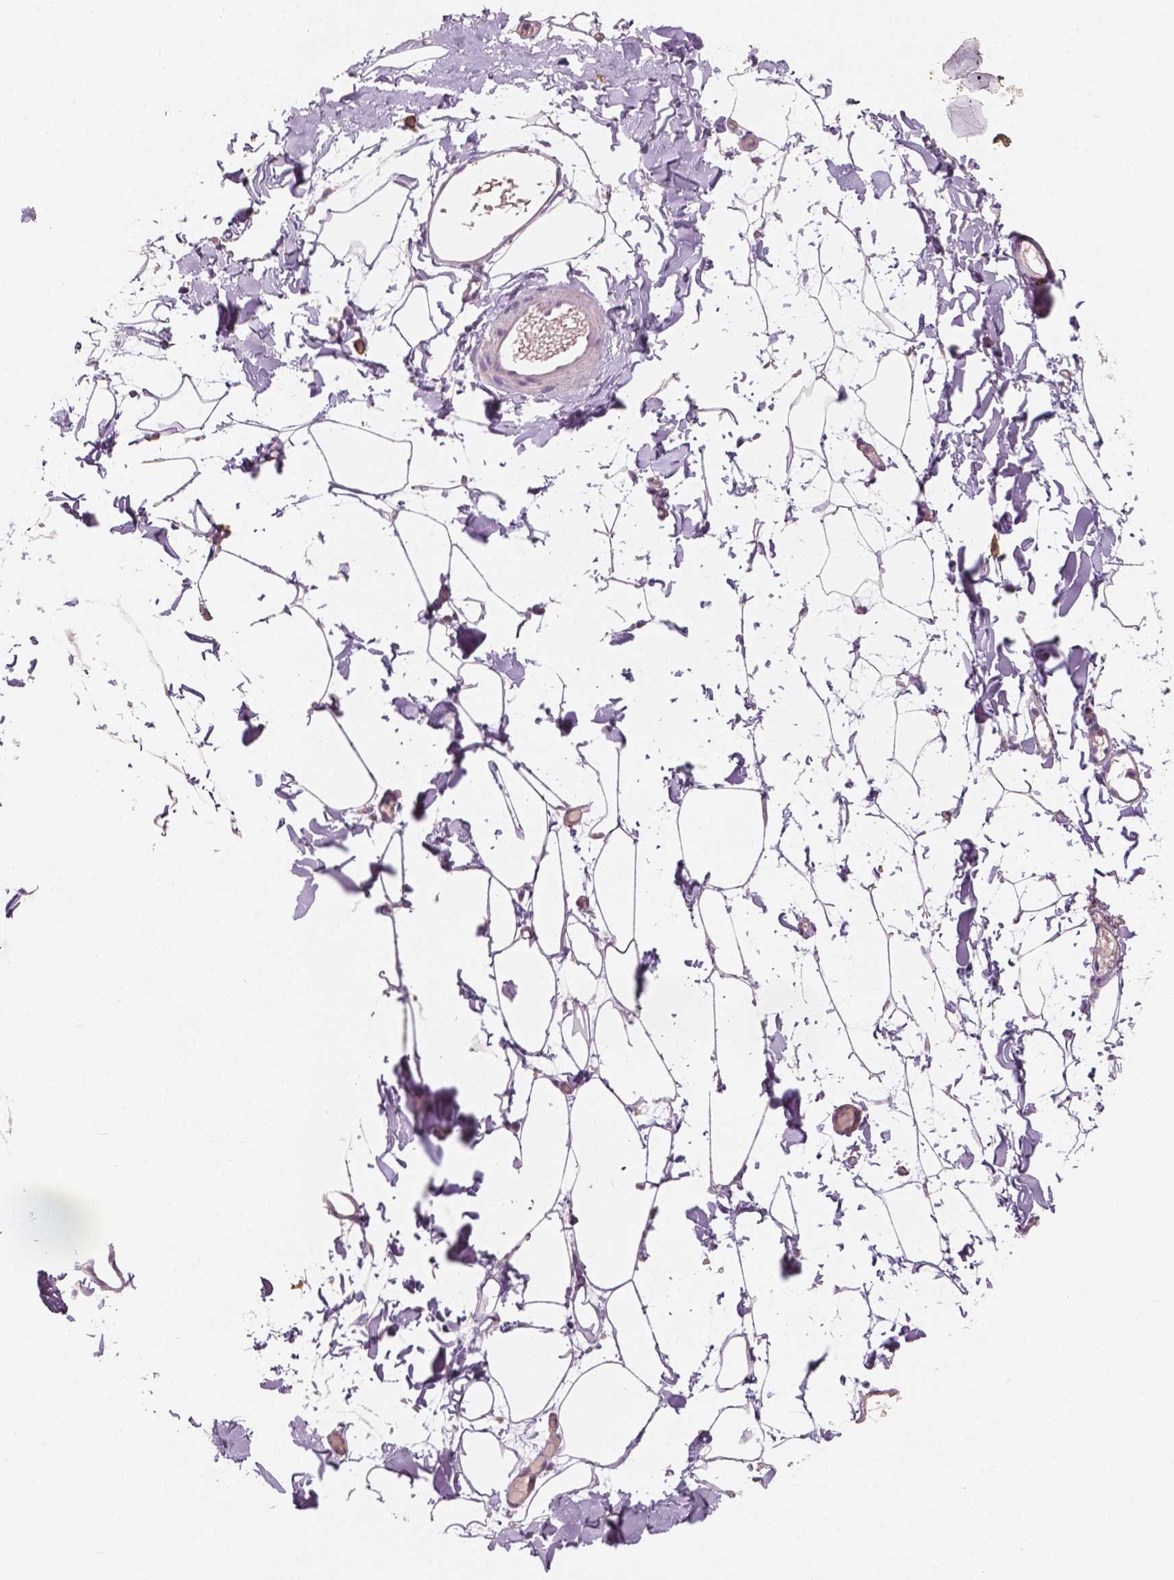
{"staining": {"intensity": "negative", "quantity": "none", "location": "none"}, "tissue": "adipose tissue", "cell_type": "Adipocytes", "image_type": "normal", "snomed": [{"axis": "morphology", "description": "Normal tissue, NOS"}, {"axis": "topography", "description": "Gallbladder"}, {"axis": "topography", "description": "Peripheral nerve tissue"}], "caption": "IHC image of unremarkable adipose tissue: human adipose tissue stained with DAB (3,3'-diaminobenzidine) shows no significant protein expression in adipocytes.", "gene": "KIT", "patient": {"sex": "female", "age": 45}}